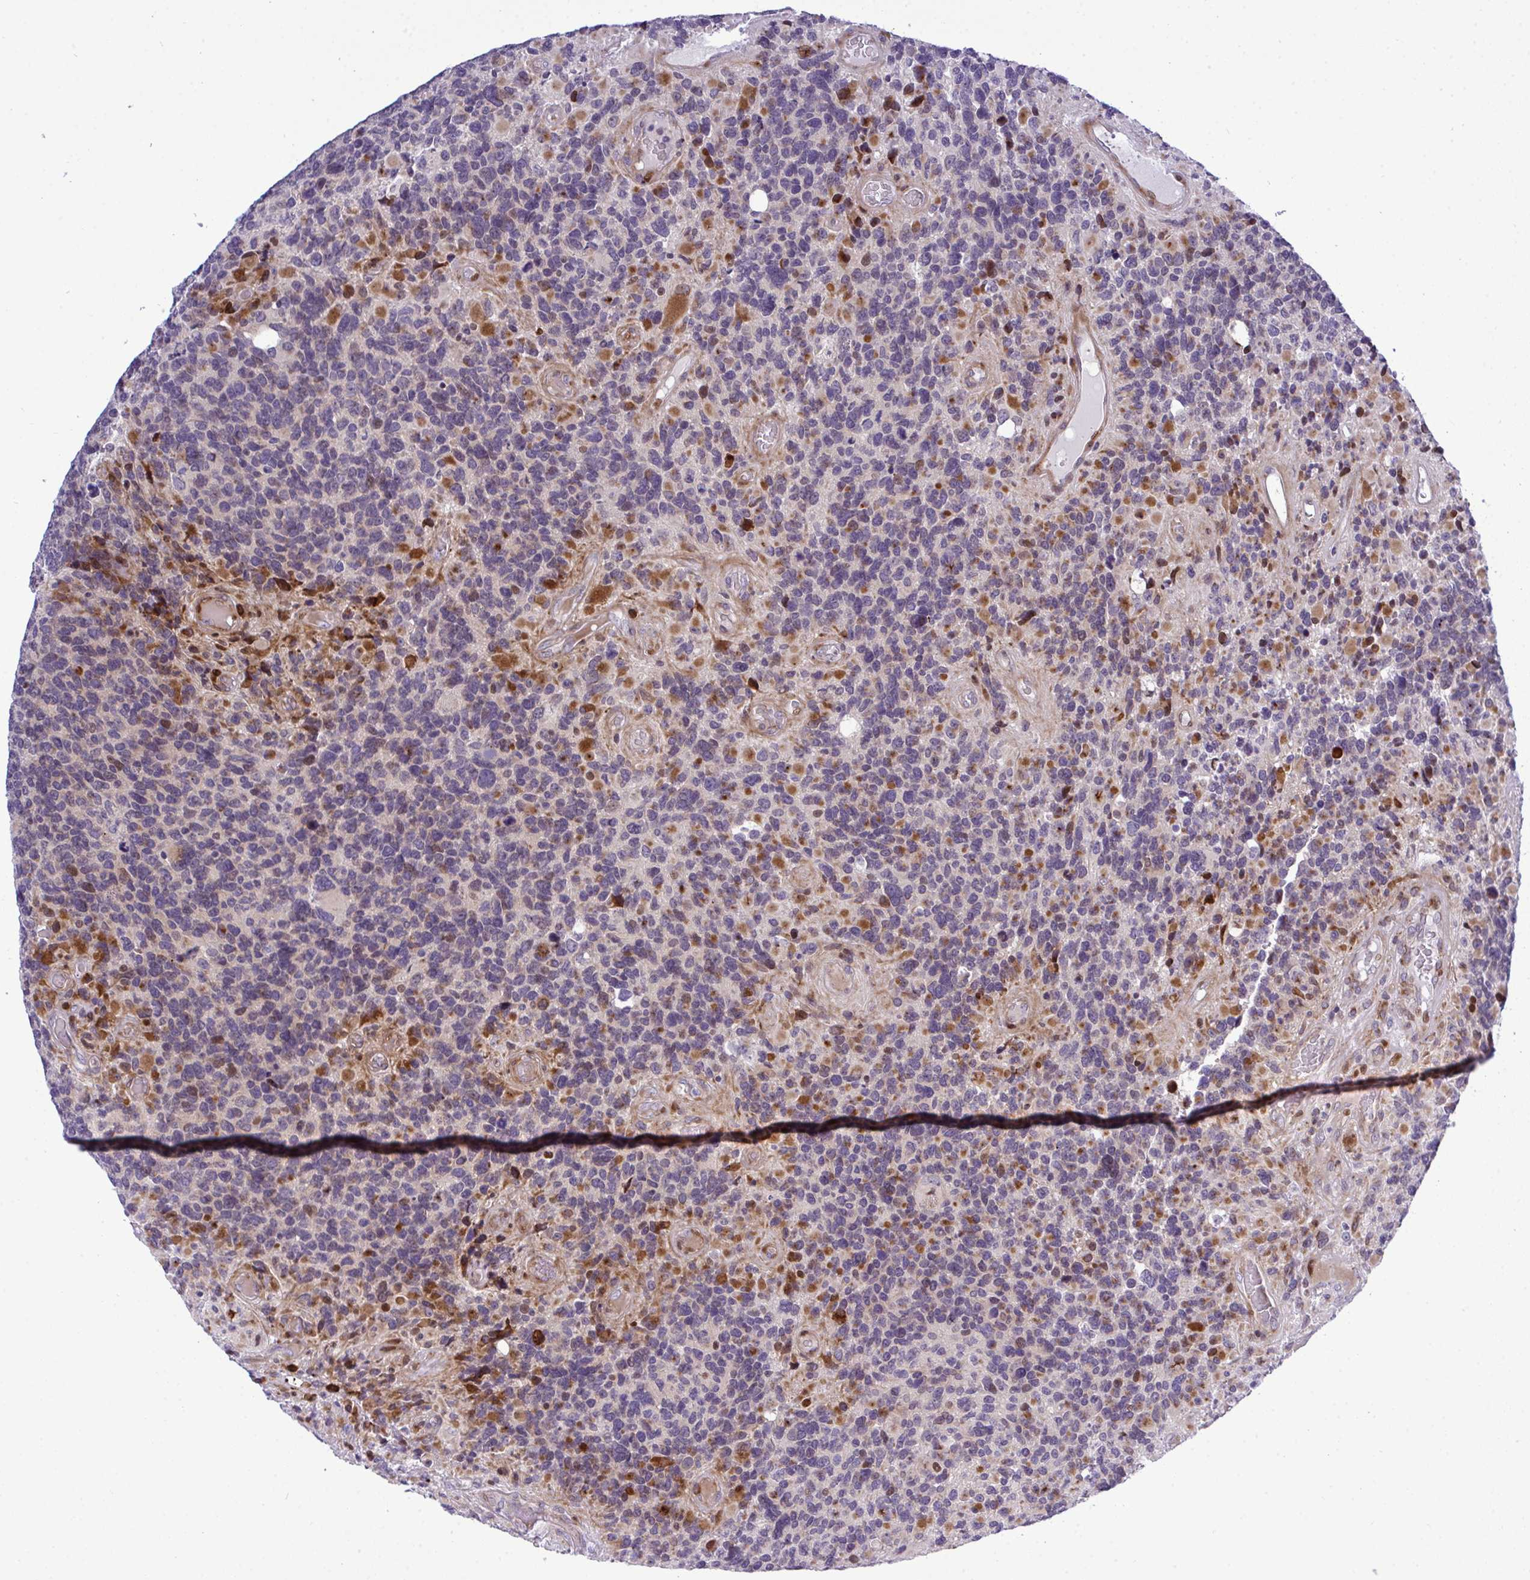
{"staining": {"intensity": "moderate", "quantity": "<25%", "location": "cytoplasmic/membranous,nuclear"}, "tissue": "glioma", "cell_type": "Tumor cells", "image_type": "cancer", "snomed": [{"axis": "morphology", "description": "Glioma, malignant, High grade"}, {"axis": "topography", "description": "Brain"}], "caption": "Immunohistochemistry of human malignant high-grade glioma demonstrates low levels of moderate cytoplasmic/membranous and nuclear positivity in about <25% of tumor cells.", "gene": "CASTOR2", "patient": {"sex": "female", "age": 40}}